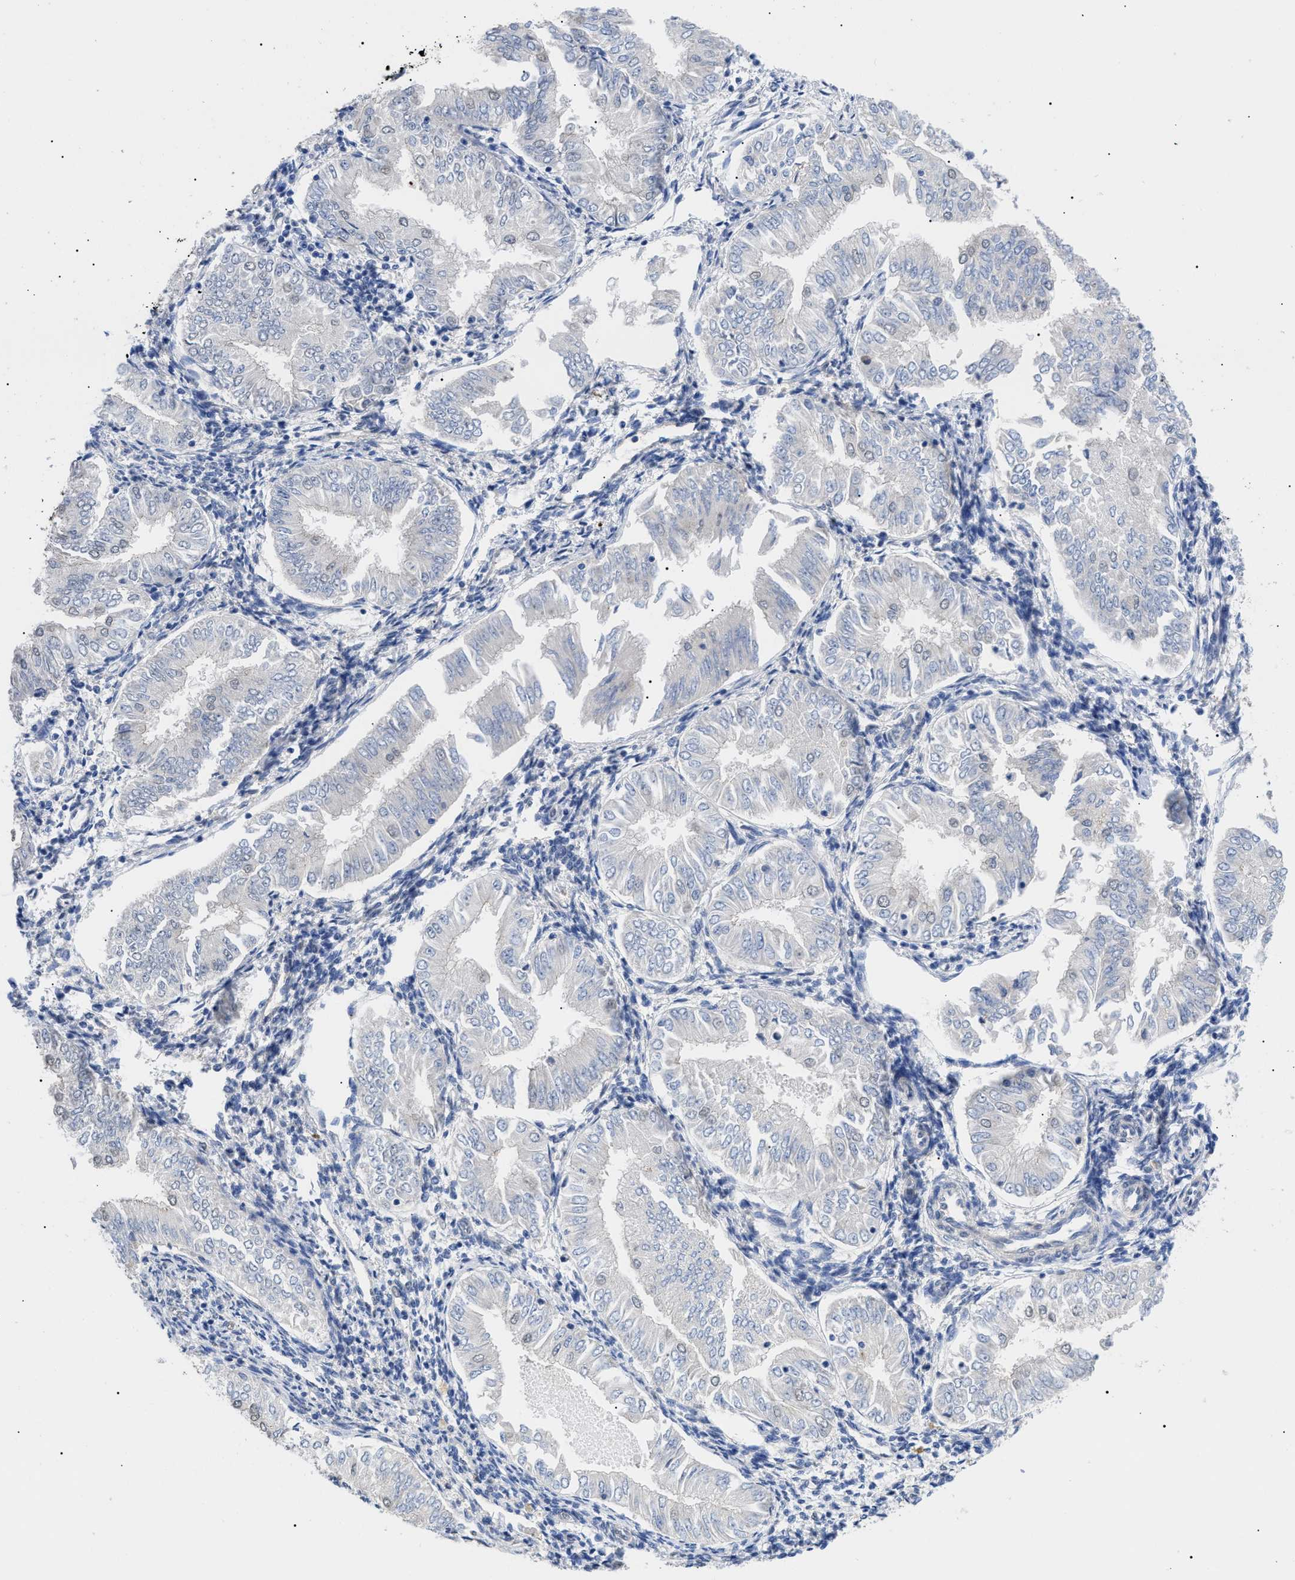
{"staining": {"intensity": "negative", "quantity": "none", "location": "none"}, "tissue": "endometrial cancer", "cell_type": "Tumor cells", "image_type": "cancer", "snomed": [{"axis": "morphology", "description": "Adenocarcinoma, NOS"}, {"axis": "topography", "description": "Endometrium"}], "caption": "High magnification brightfield microscopy of endometrial cancer (adenocarcinoma) stained with DAB (3,3'-diaminobenzidine) (brown) and counterstained with hematoxylin (blue): tumor cells show no significant staining.", "gene": "SFXN5", "patient": {"sex": "female", "age": 53}}